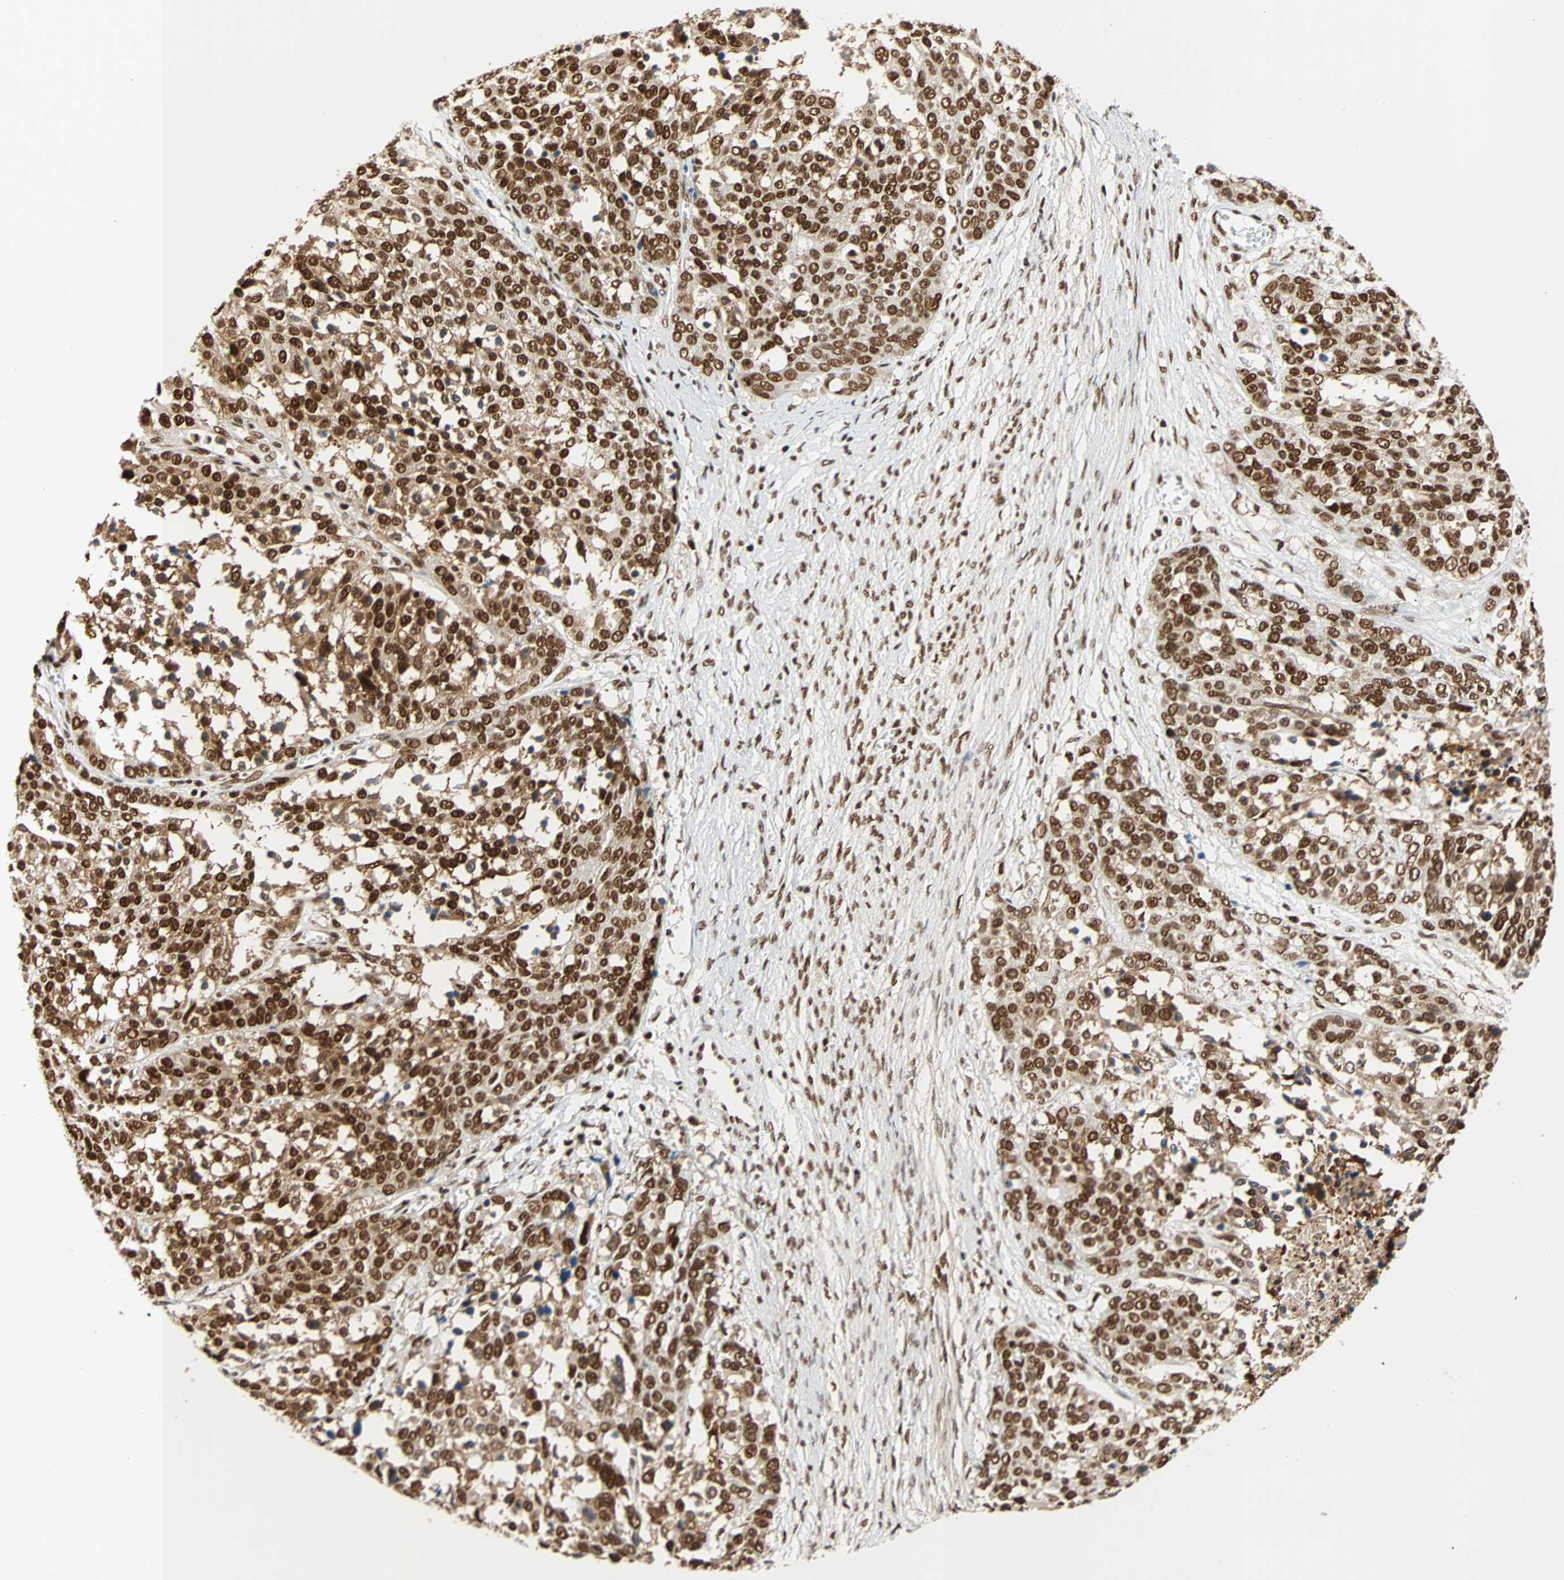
{"staining": {"intensity": "strong", "quantity": ">75%", "location": "cytoplasmic/membranous,nuclear"}, "tissue": "ovarian cancer", "cell_type": "Tumor cells", "image_type": "cancer", "snomed": [{"axis": "morphology", "description": "Cystadenocarcinoma, serous, NOS"}, {"axis": "topography", "description": "Ovary"}], "caption": "Strong cytoplasmic/membranous and nuclear protein expression is present in about >75% of tumor cells in serous cystadenocarcinoma (ovarian).", "gene": "CDK12", "patient": {"sex": "female", "age": 44}}